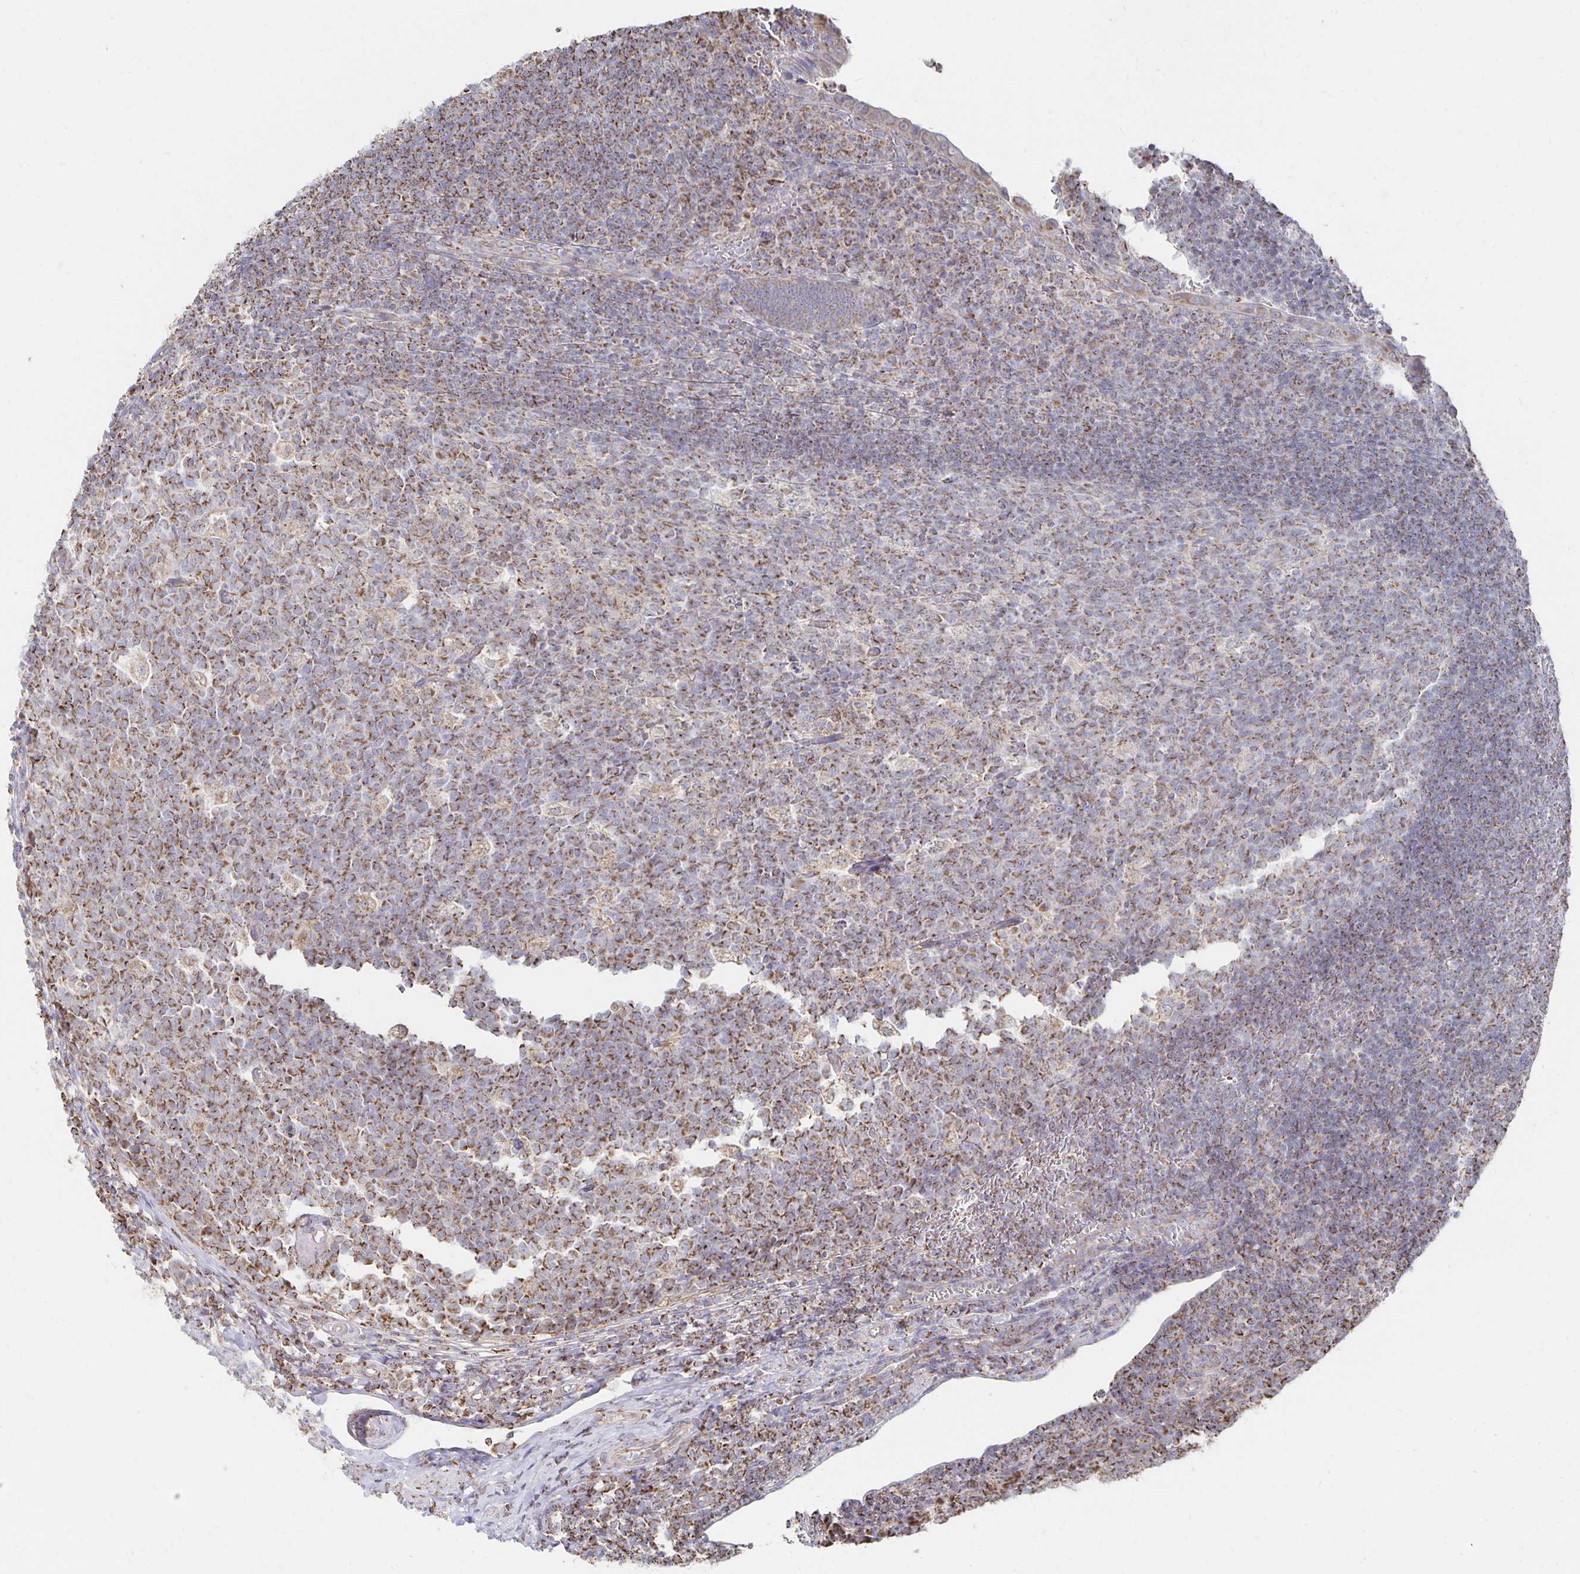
{"staining": {"intensity": "moderate", "quantity": ">75%", "location": "cytoplasmic/membranous"}, "tissue": "appendix", "cell_type": "Glandular cells", "image_type": "normal", "snomed": [{"axis": "morphology", "description": "Normal tissue, NOS"}, {"axis": "topography", "description": "Appendix"}], "caption": "Immunohistochemical staining of normal appendix displays >75% levels of moderate cytoplasmic/membranous protein positivity in approximately >75% of glandular cells. Nuclei are stained in blue.", "gene": "NKX2", "patient": {"sex": "male", "age": 18}}